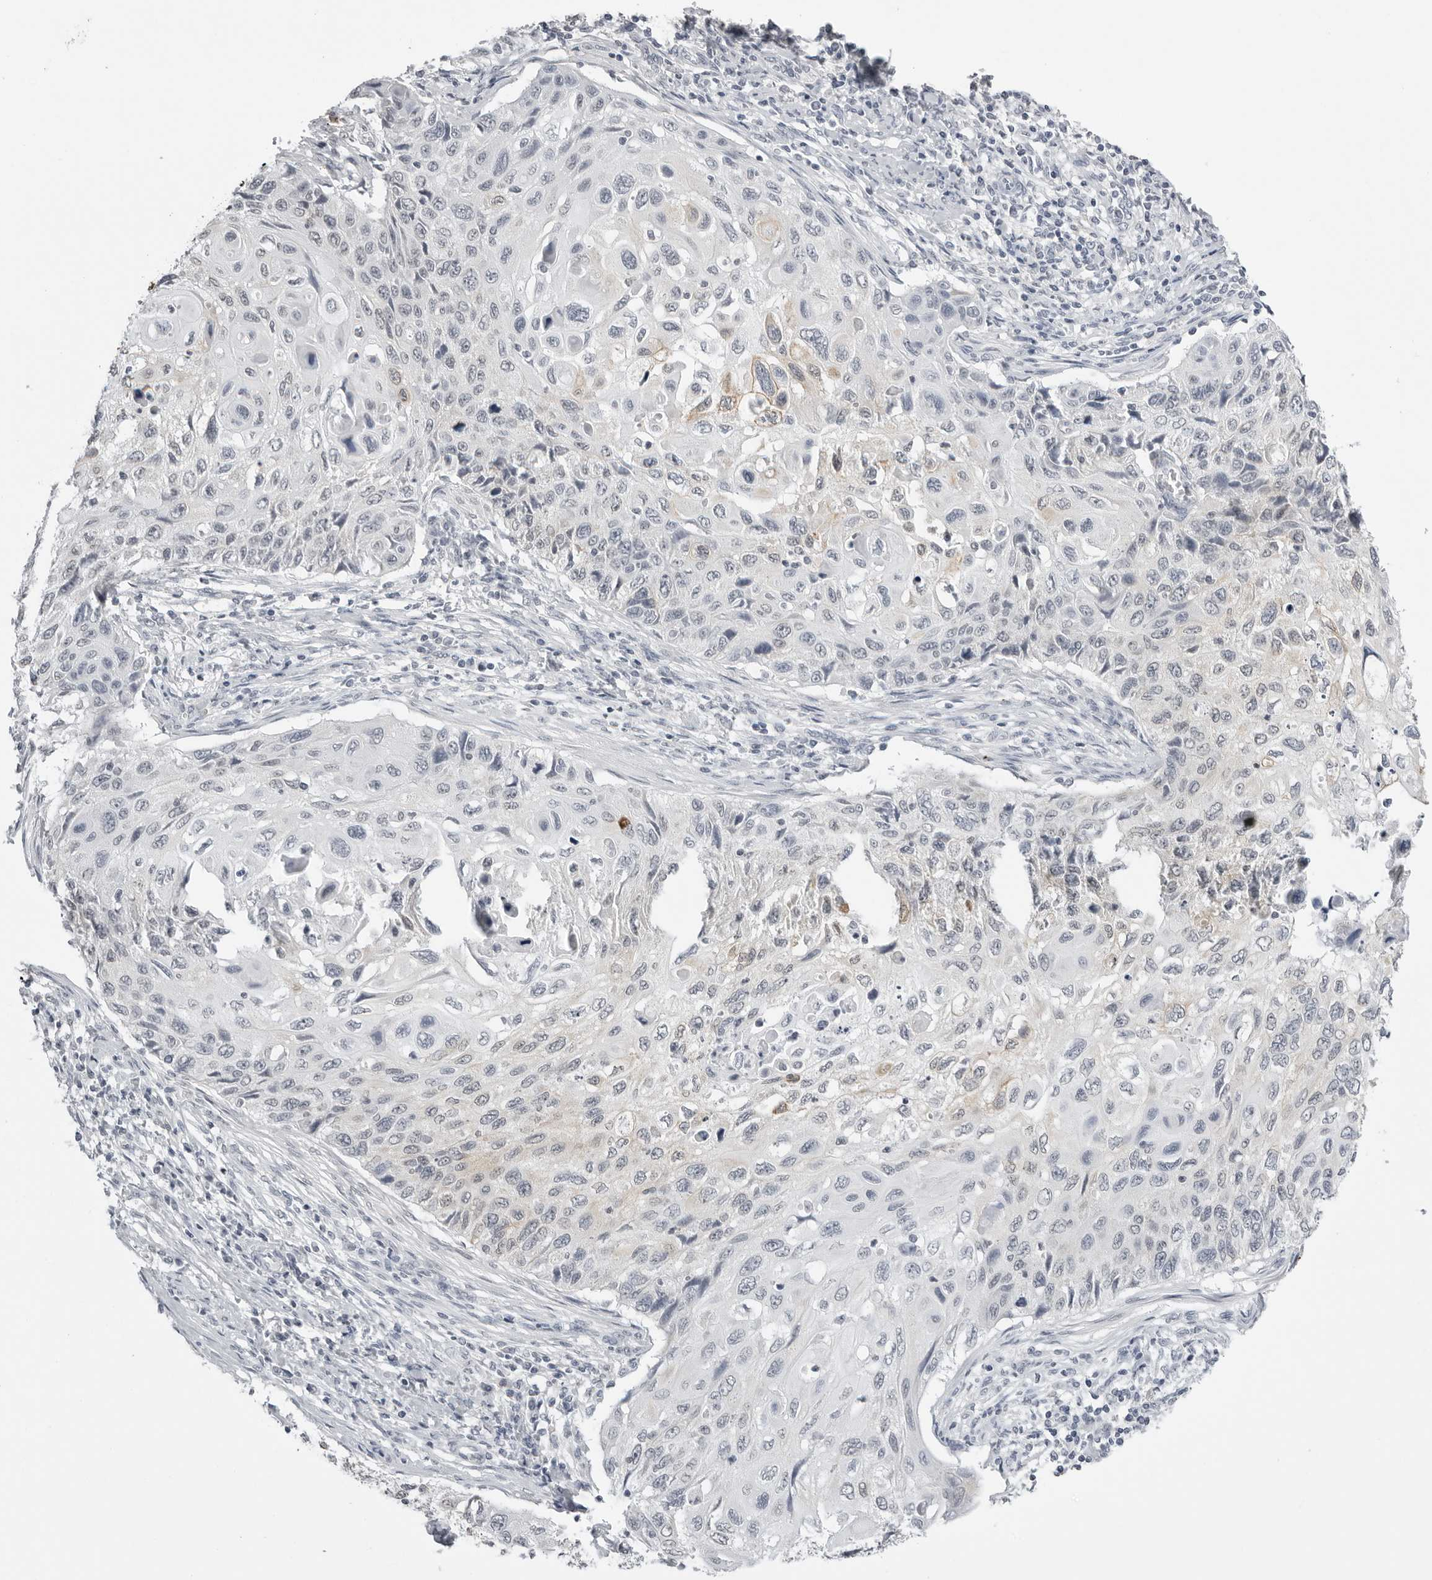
{"staining": {"intensity": "negative", "quantity": "none", "location": "none"}, "tissue": "cervical cancer", "cell_type": "Tumor cells", "image_type": "cancer", "snomed": [{"axis": "morphology", "description": "Squamous cell carcinoma, NOS"}, {"axis": "topography", "description": "Cervix"}], "caption": "This is an IHC histopathology image of cervical cancer (squamous cell carcinoma). There is no positivity in tumor cells.", "gene": "SERPINF2", "patient": {"sex": "female", "age": 70}}